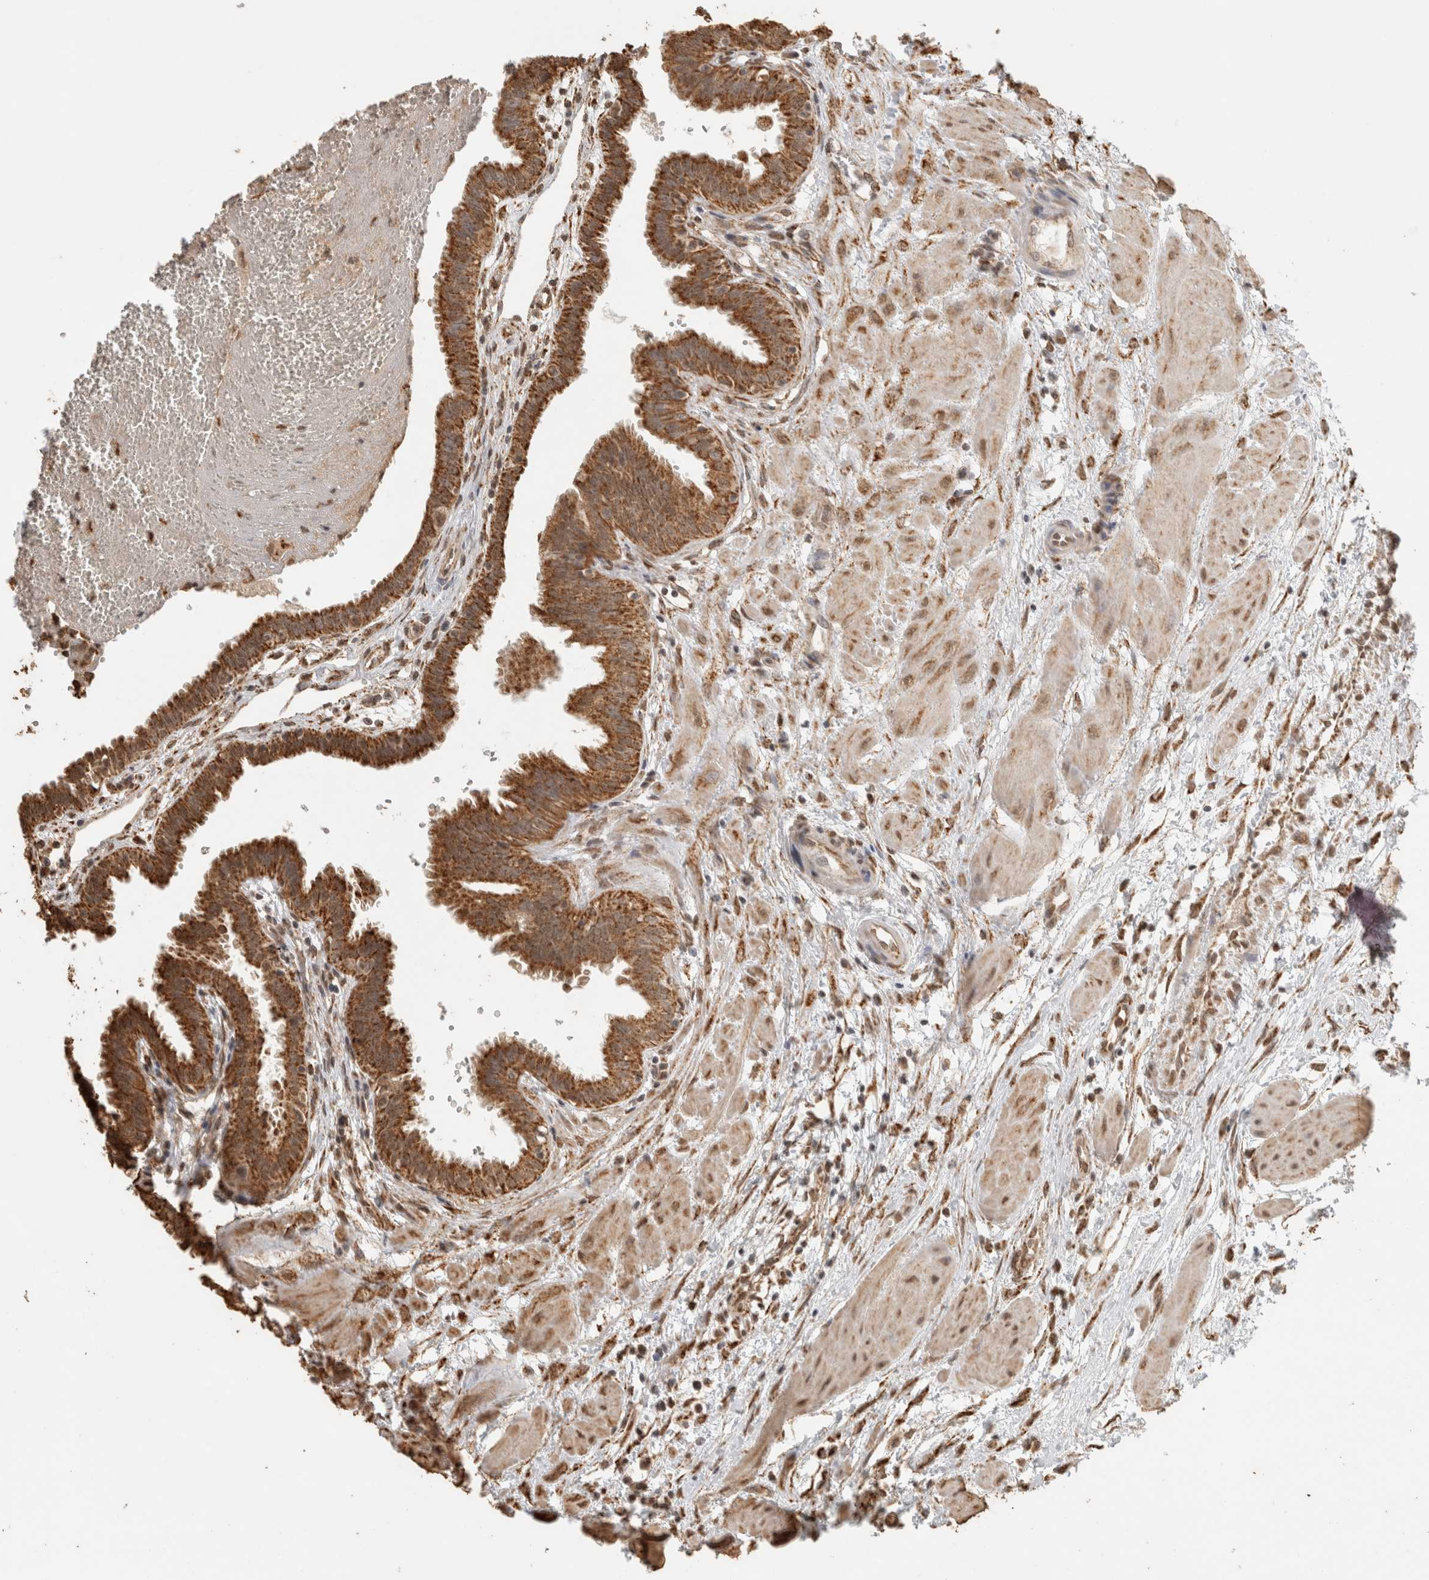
{"staining": {"intensity": "strong", "quantity": ">75%", "location": "cytoplasmic/membranous"}, "tissue": "fallopian tube", "cell_type": "Glandular cells", "image_type": "normal", "snomed": [{"axis": "morphology", "description": "Normal tissue, NOS"}, {"axis": "topography", "description": "Fallopian tube"}, {"axis": "topography", "description": "Placenta"}], "caption": "Unremarkable fallopian tube reveals strong cytoplasmic/membranous staining in about >75% of glandular cells.", "gene": "BNIP3L", "patient": {"sex": "female", "age": 32}}